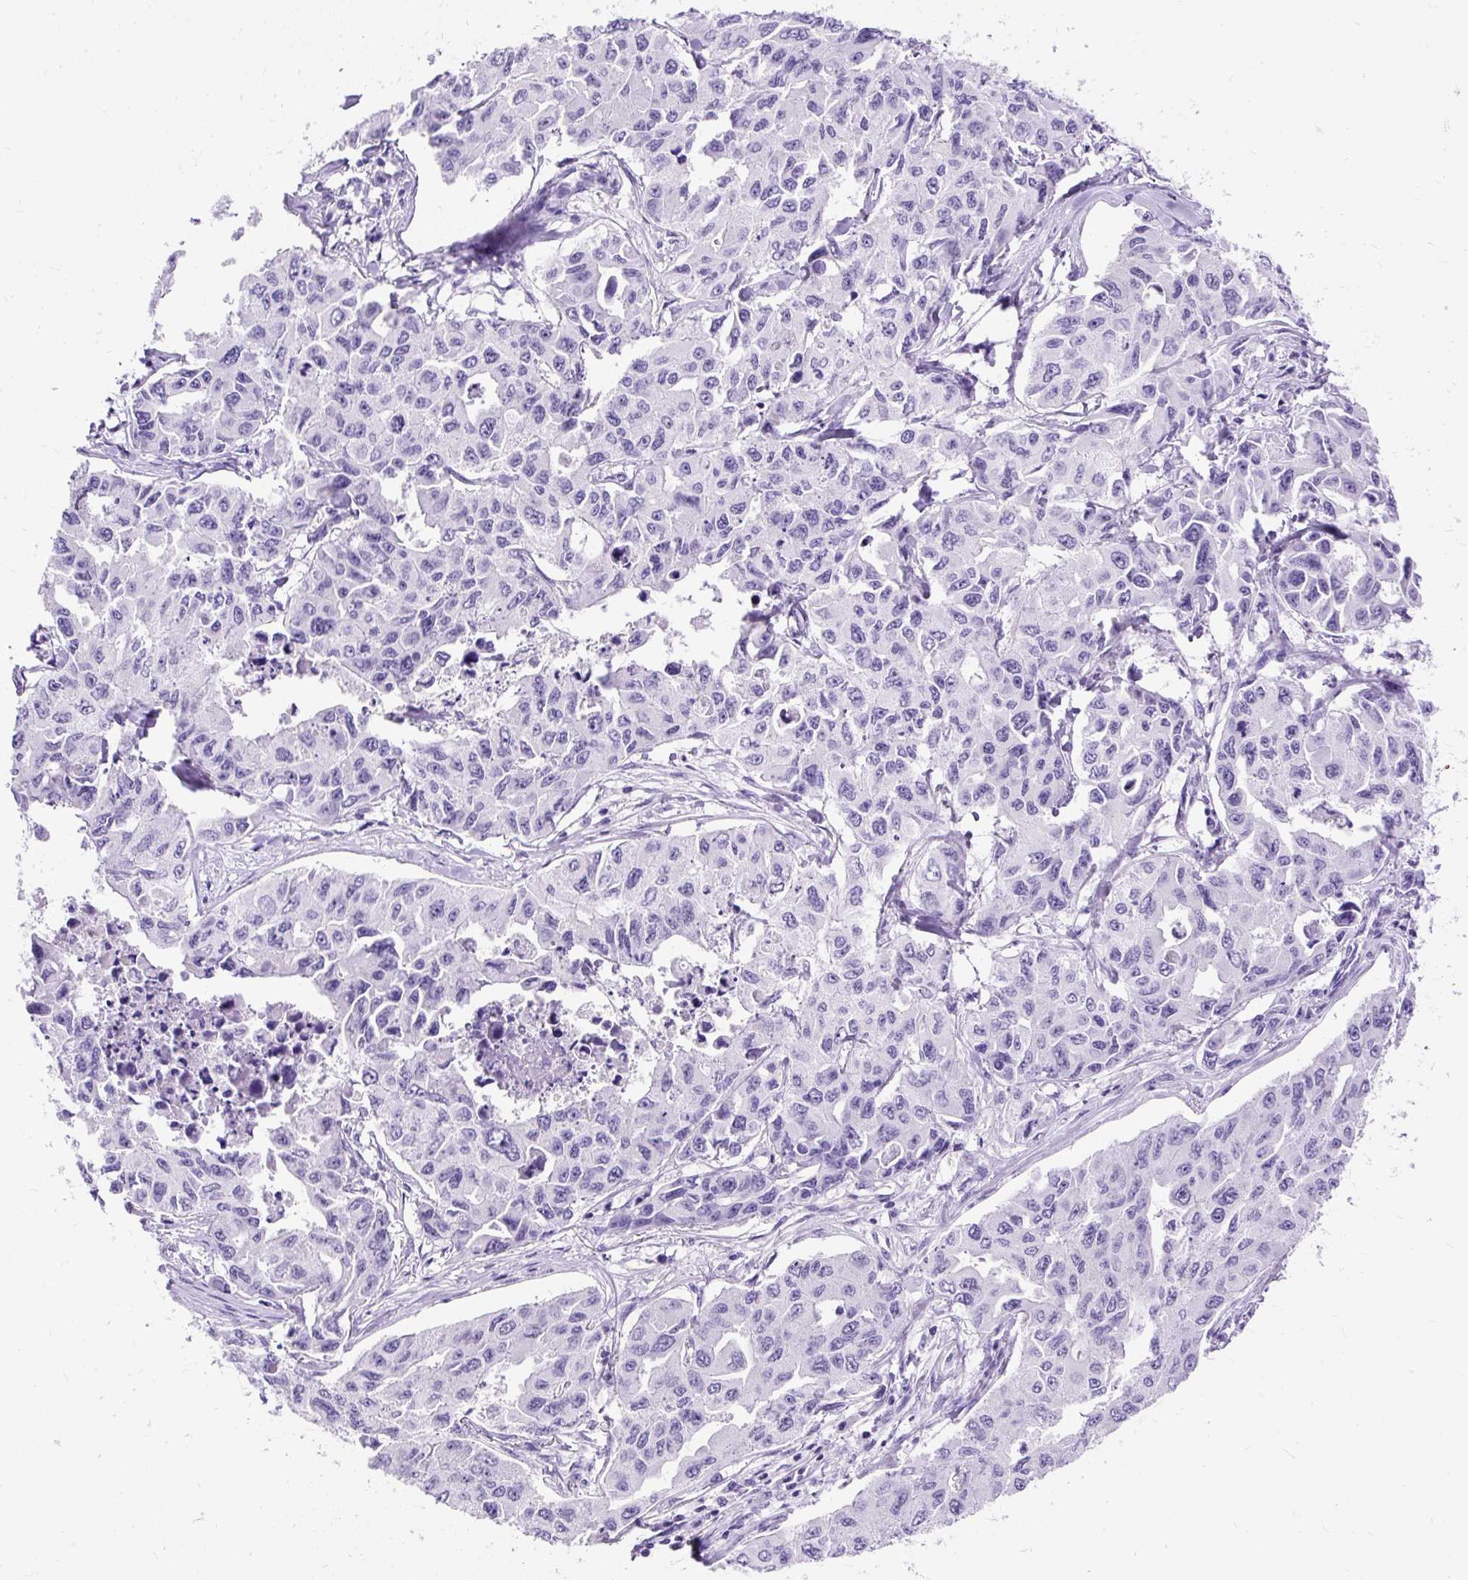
{"staining": {"intensity": "negative", "quantity": "none", "location": "none"}, "tissue": "lung cancer", "cell_type": "Tumor cells", "image_type": "cancer", "snomed": [{"axis": "morphology", "description": "Adenocarcinoma, NOS"}, {"axis": "topography", "description": "Lung"}], "caption": "The histopathology image exhibits no significant expression in tumor cells of lung adenocarcinoma.", "gene": "HEY1", "patient": {"sex": "male", "age": 64}}